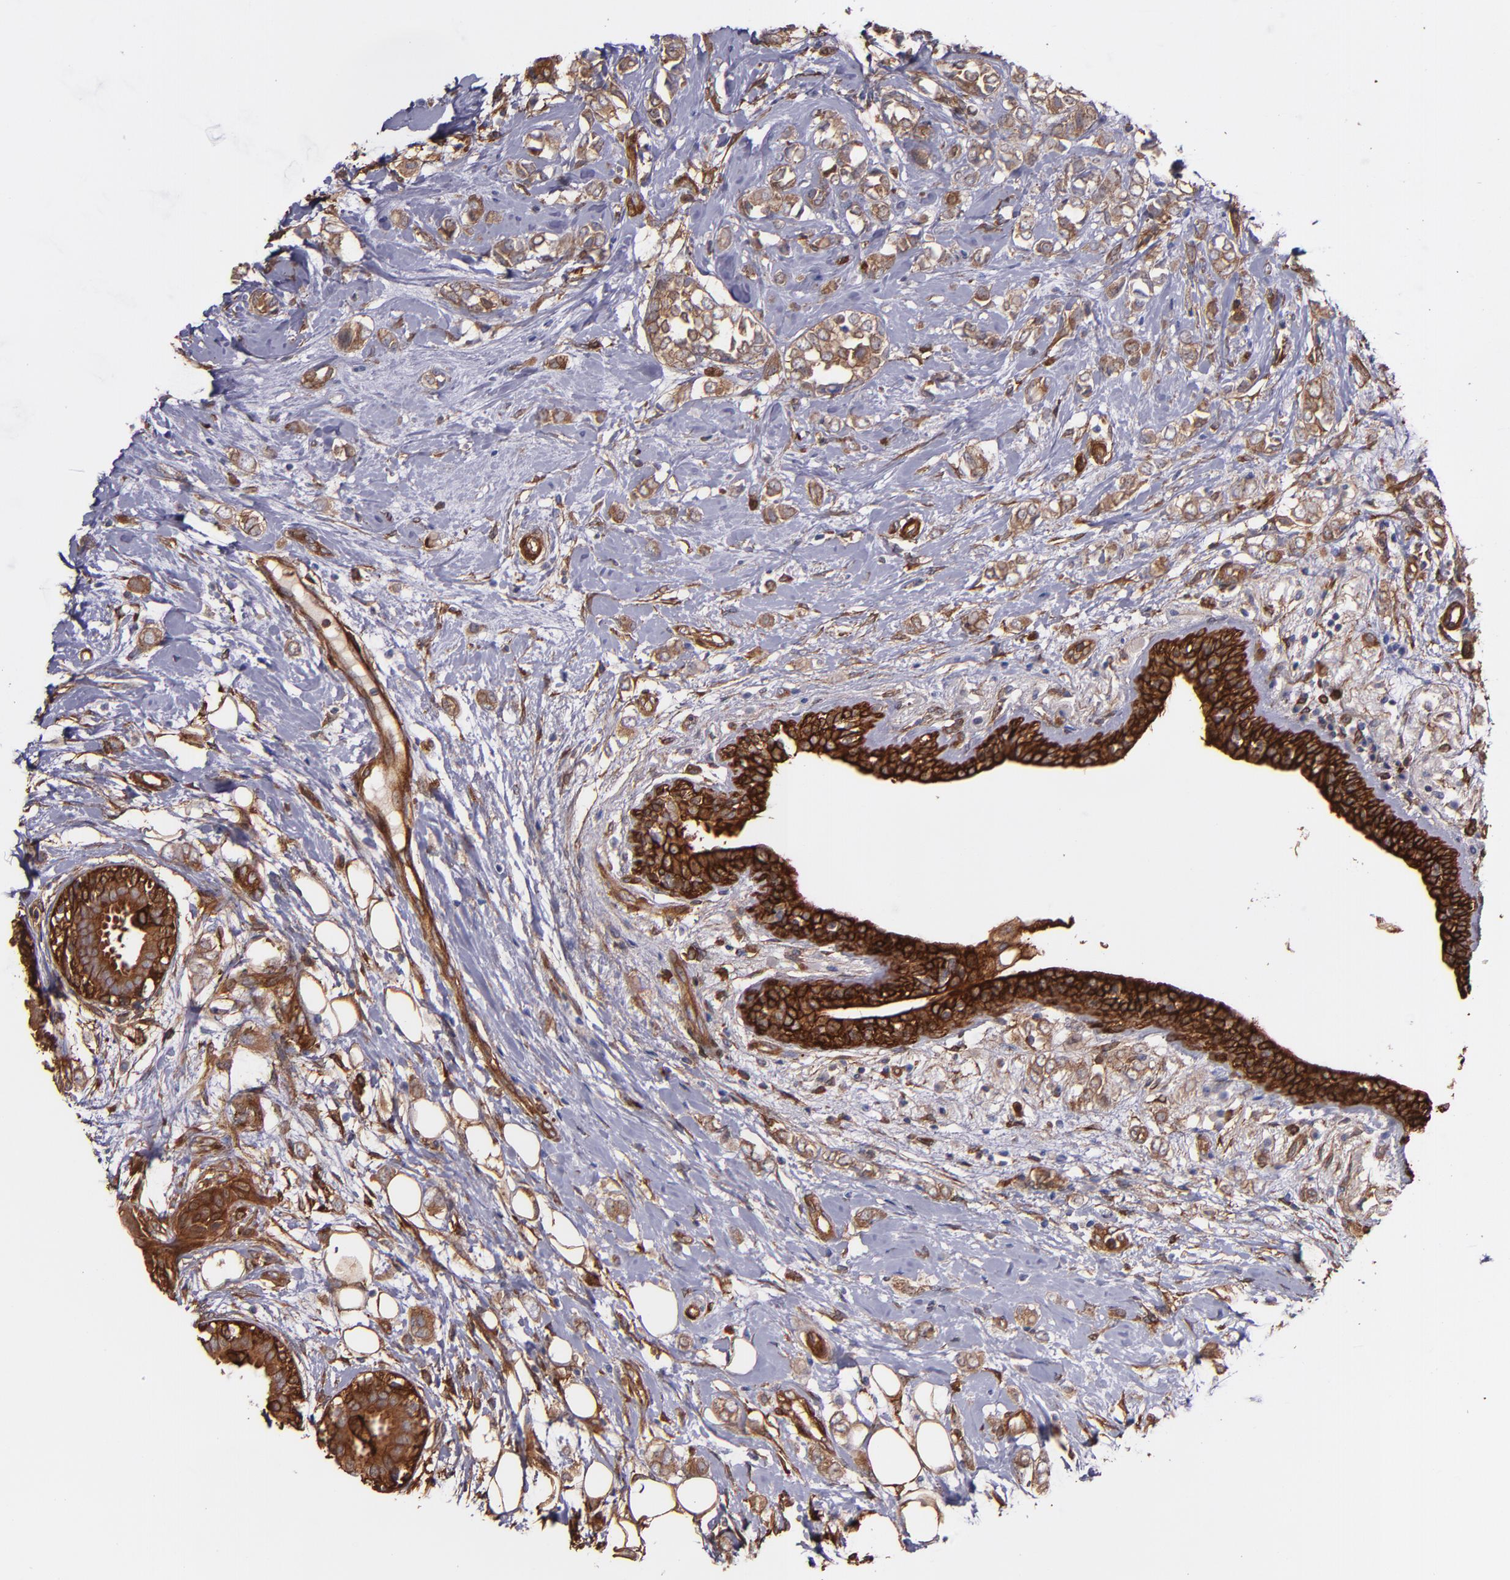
{"staining": {"intensity": "moderate", "quantity": ">75%", "location": "cytoplasmic/membranous"}, "tissue": "breast cancer", "cell_type": "Tumor cells", "image_type": "cancer", "snomed": [{"axis": "morphology", "description": "Normal tissue, NOS"}, {"axis": "morphology", "description": "Lobular carcinoma"}, {"axis": "topography", "description": "Breast"}], "caption": "Protein staining exhibits moderate cytoplasmic/membranous positivity in about >75% of tumor cells in breast lobular carcinoma. The protein is stained brown, and the nuclei are stained in blue (DAB IHC with brightfield microscopy, high magnification).", "gene": "VCL", "patient": {"sex": "female", "age": 47}}